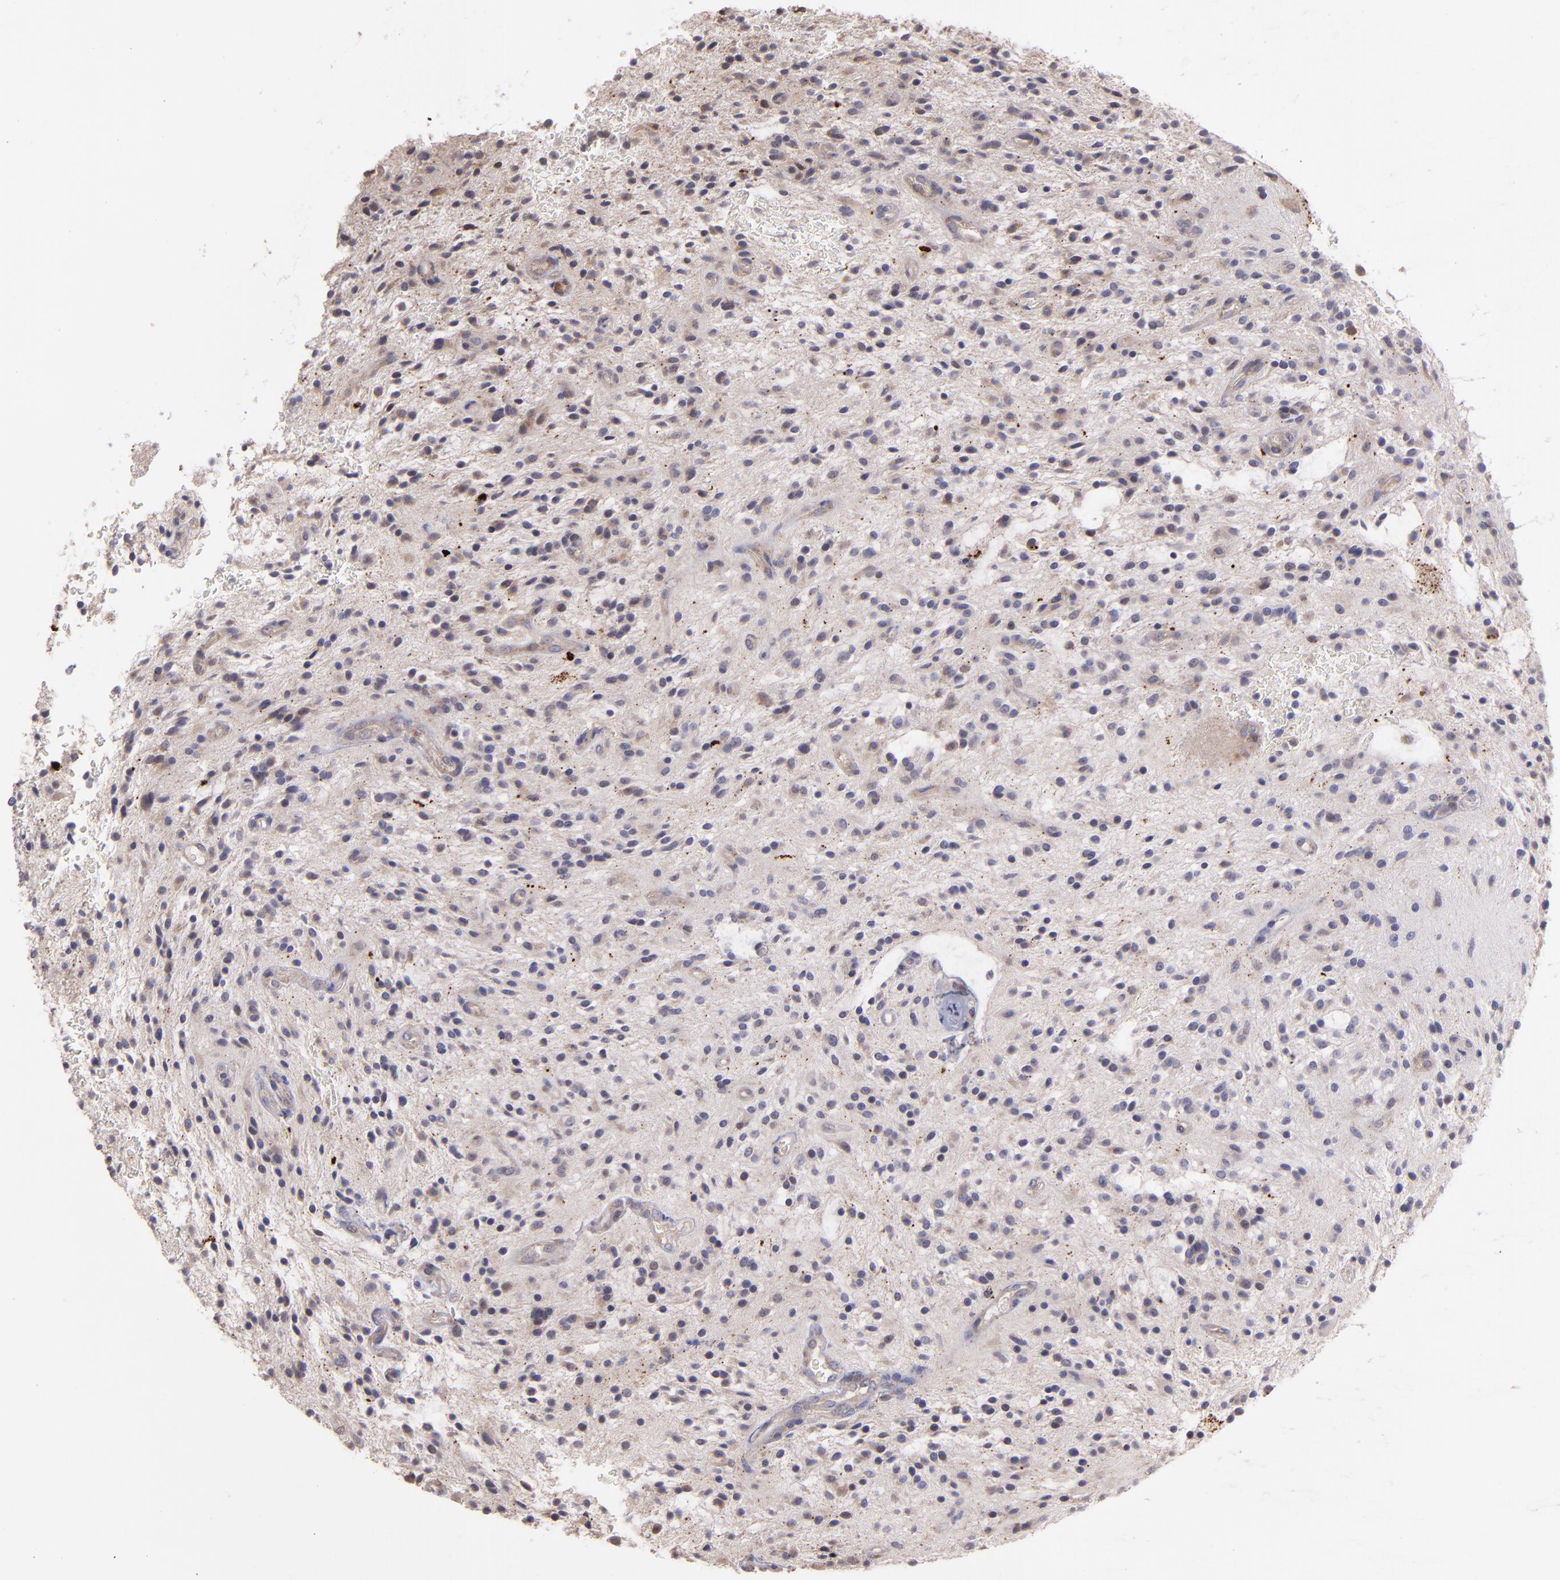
{"staining": {"intensity": "weak", "quantity": "25%-75%", "location": "cytoplasmic/membranous"}, "tissue": "glioma", "cell_type": "Tumor cells", "image_type": "cancer", "snomed": [{"axis": "morphology", "description": "Glioma, malignant, NOS"}, {"axis": "topography", "description": "Cerebellum"}], "caption": "Glioma was stained to show a protein in brown. There is low levels of weak cytoplasmic/membranous expression in approximately 25%-75% of tumor cells. (DAB = brown stain, brightfield microscopy at high magnification).", "gene": "IFIH1", "patient": {"sex": "female", "age": 10}}